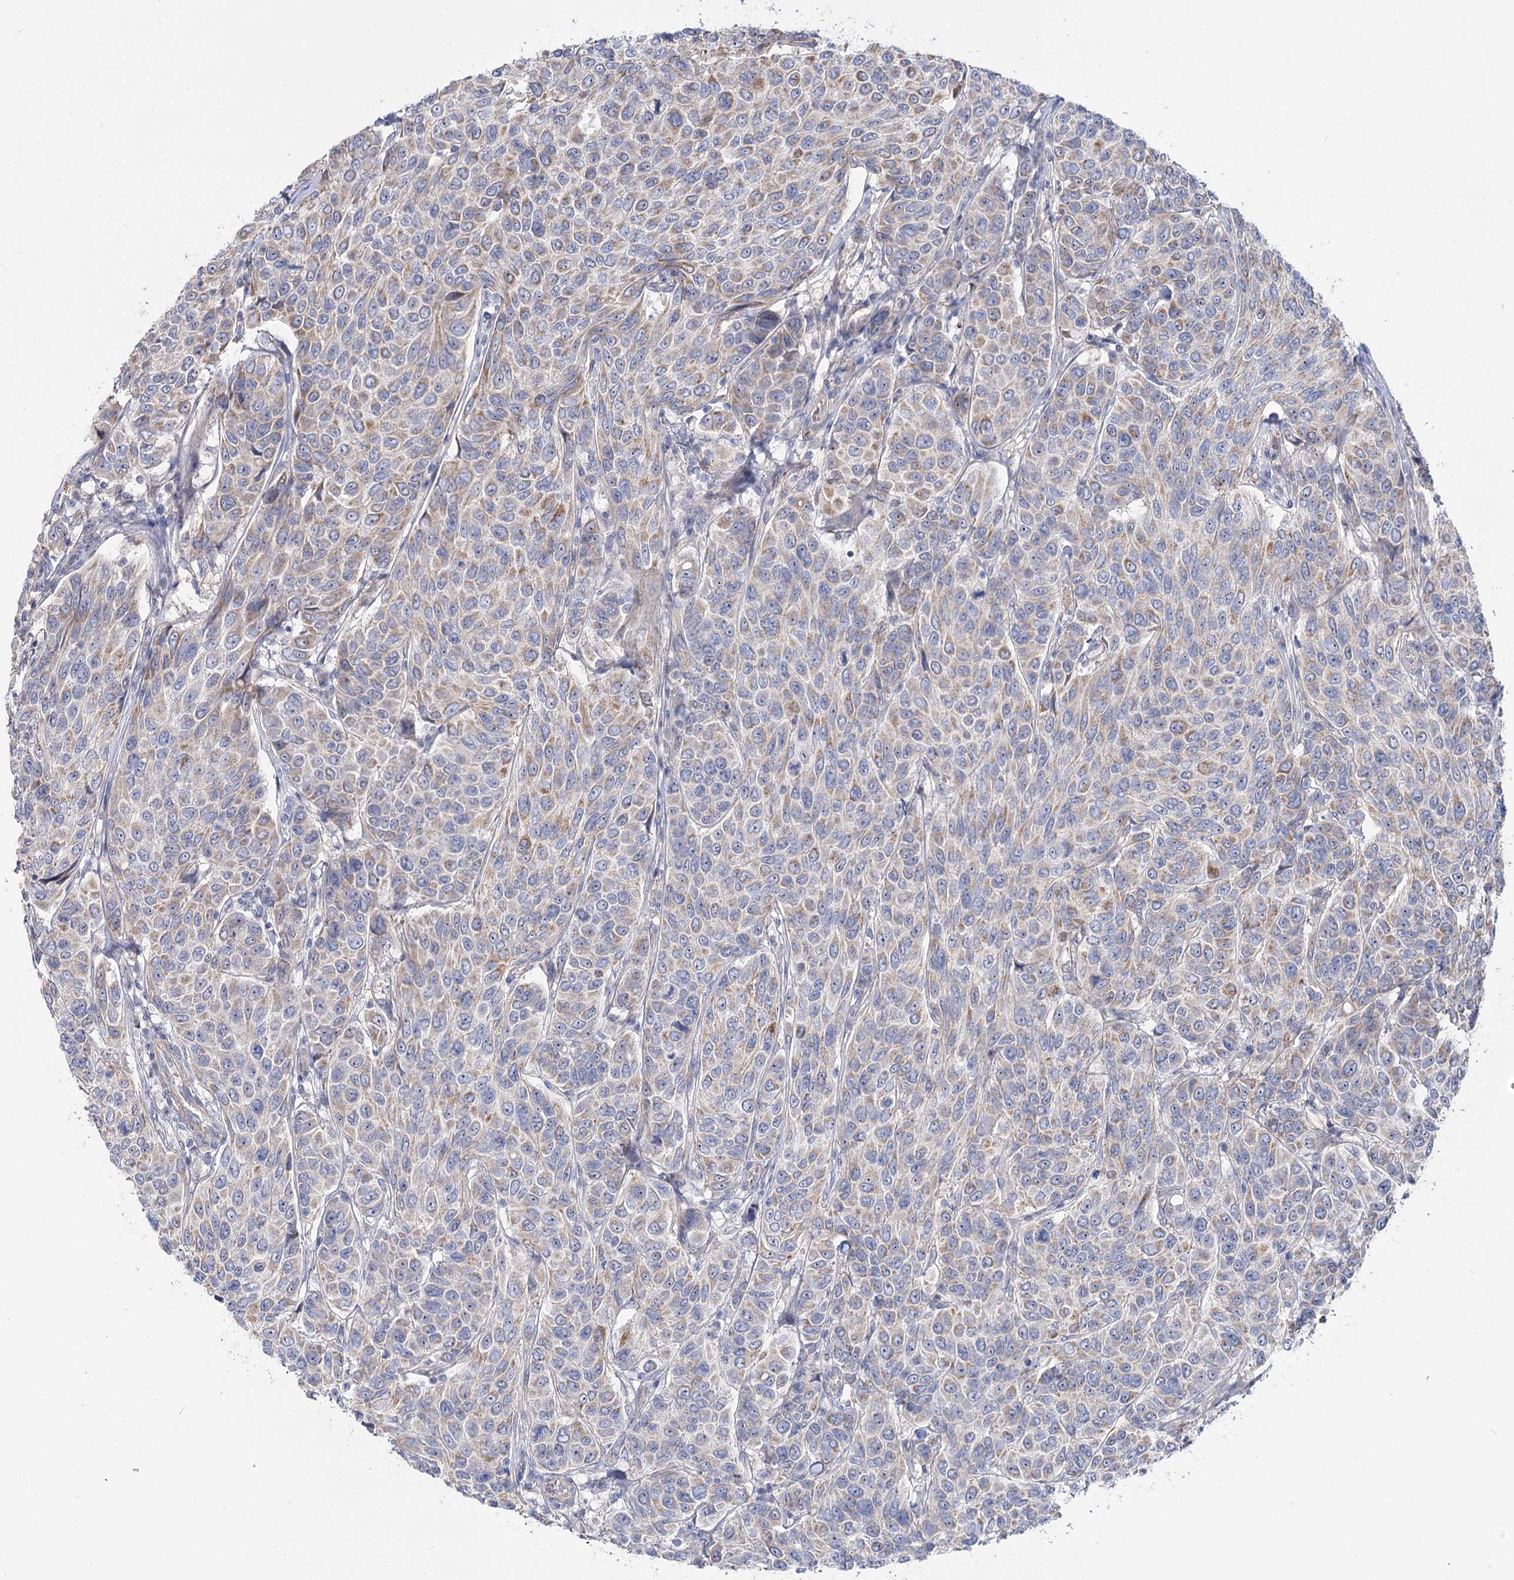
{"staining": {"intensity": "weak", "quantity": "25%-75%", "location": "cytoplasmic/membranous"}, "tissue": "breast cancer", "cell_type": "Tumor cells", "image_type": "cancer", "snomed": [{"axis": "morphology", "description": "Duct carcinoma"}, {"axis": "topography", "description": "Breast"}], "caption": "High-power microscopy captured an immunohistochemistry micrograph of breast cancer (infiltrating ductal carcinoma), revealing weak cytoplasmic/membranous positivity in about 25%-75% of tumor cells. (brown staining indicates protein expression, while blue staining denotes nuclei).", "gene": "SUOX", "patient": {"sex": "female", "age": 55}}